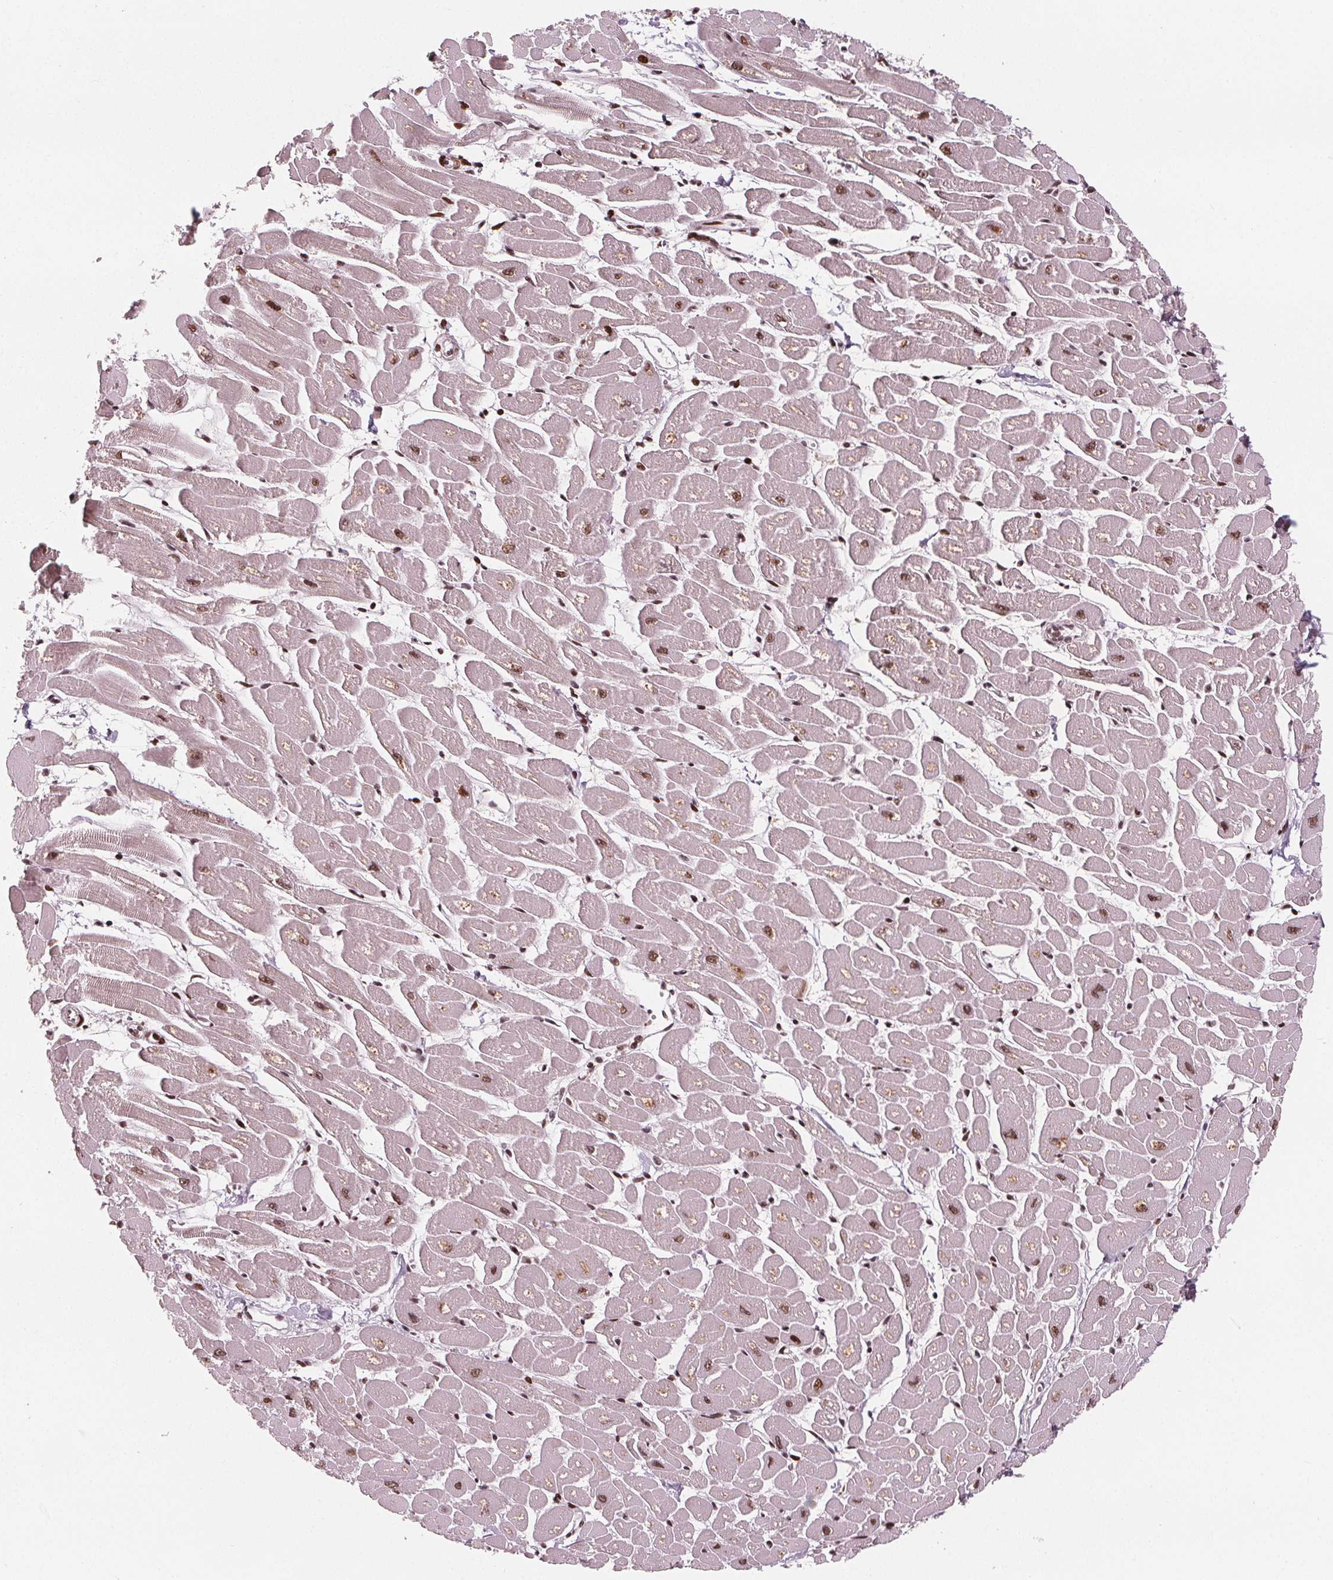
{"staining": {"intensity": "moderate", "quantity": ">75%", "location": "cytoplasmic/membranous,nuclear"}, "tissue": "heart muscle", "cell_type": "Cardiomyocytes", "image_type": "normal", "snomed": [{"axis": "morphology", "description": "Normal tissue, NOS"}, {"axis": "topography", "description": "Heart"}], "caption": "Immunohistochemical staining of unremarkable human heart muscle reveals medium levels of moderate cytoplasmic/membranous,nuclear staining in about >75% of cardiomyocytes.", "gene": "SNRNP35", "patient": {"sex": "male", "age": 57}}